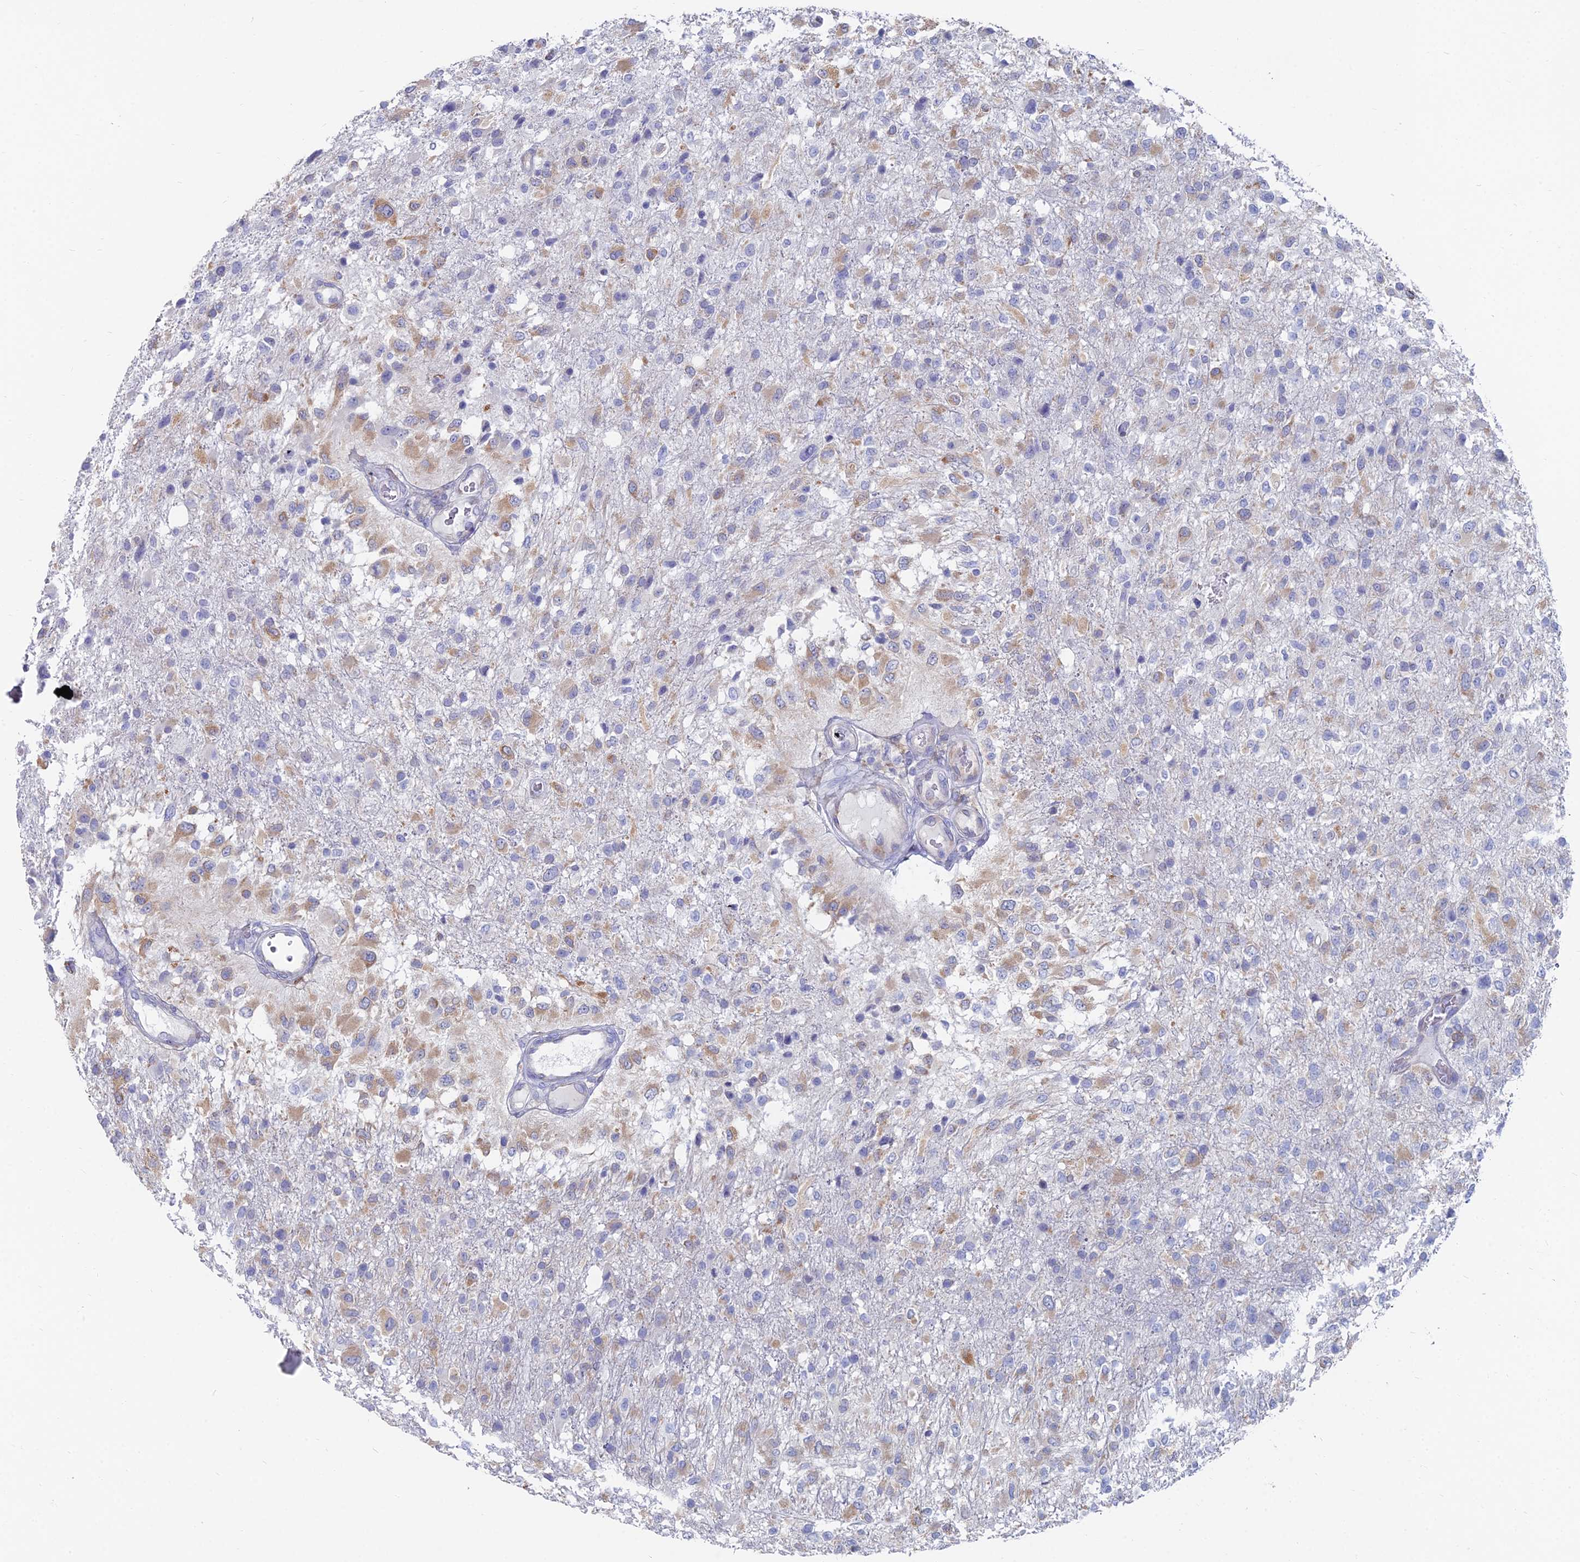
{"staining": {"intensity": "weak", "quantity": "25%-75%", "location": "cytoplasmic/membranous"}, "tissue": "glioma", "cell_type": "Tumor cells", "image_type": "cancer", "snomed": [{"axis": "morphology", "description": "Glioma, malignant, High grade"}, {"axis": "topography", "description": "Brain"}], "caption": "Immunohistochemical staining of high-grade glioma (malignant) shows low levels of weak cytoplasmic/membranous protein expression in about 25%-75% of tumor cells. (DAB IHC with brightfield microscopy, high magnification).", "gene": "TNNT3", "patient": {"sex": "female", "age": 74}}